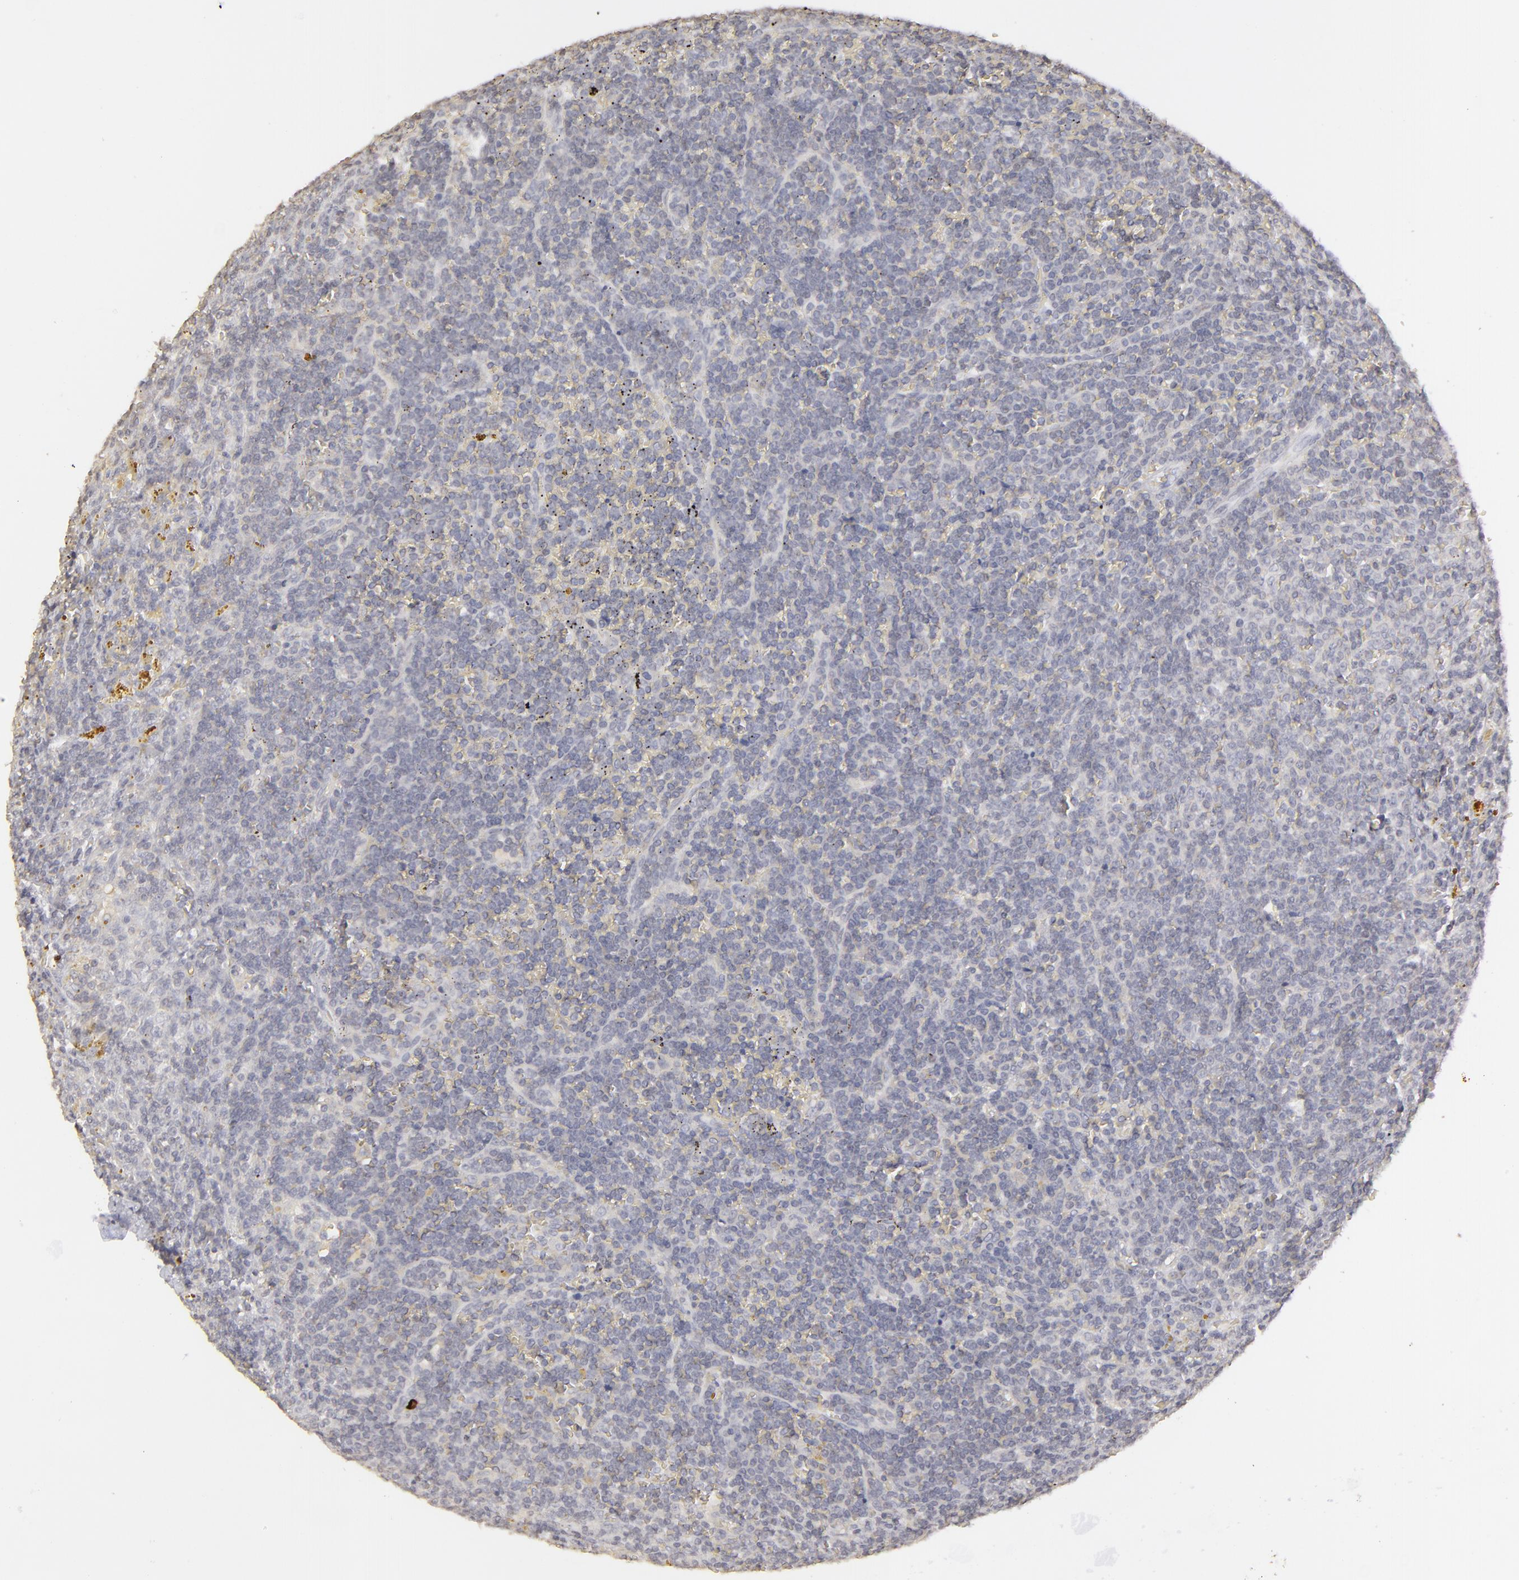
{"staining": {"intensity": "negative", "quantity": "none", "location": "none"}, "tissue": "lymphoma", "cell_type": "Tumor cells", "image_type": "cancer", "snomed": [{"axis": "morphology", "description": "Malignant lymphoma, non-Hodgkin's type, Low grade"}, {"axis": "topography", "description": "Spleen"}], "caption": "Immunohistochemistry histopathology image of lymphoma stained for a protein (brown), which displays no staining in tumor cells.", "gene": "CLDN2", "patient": {"sex": "male", "age": 80}}